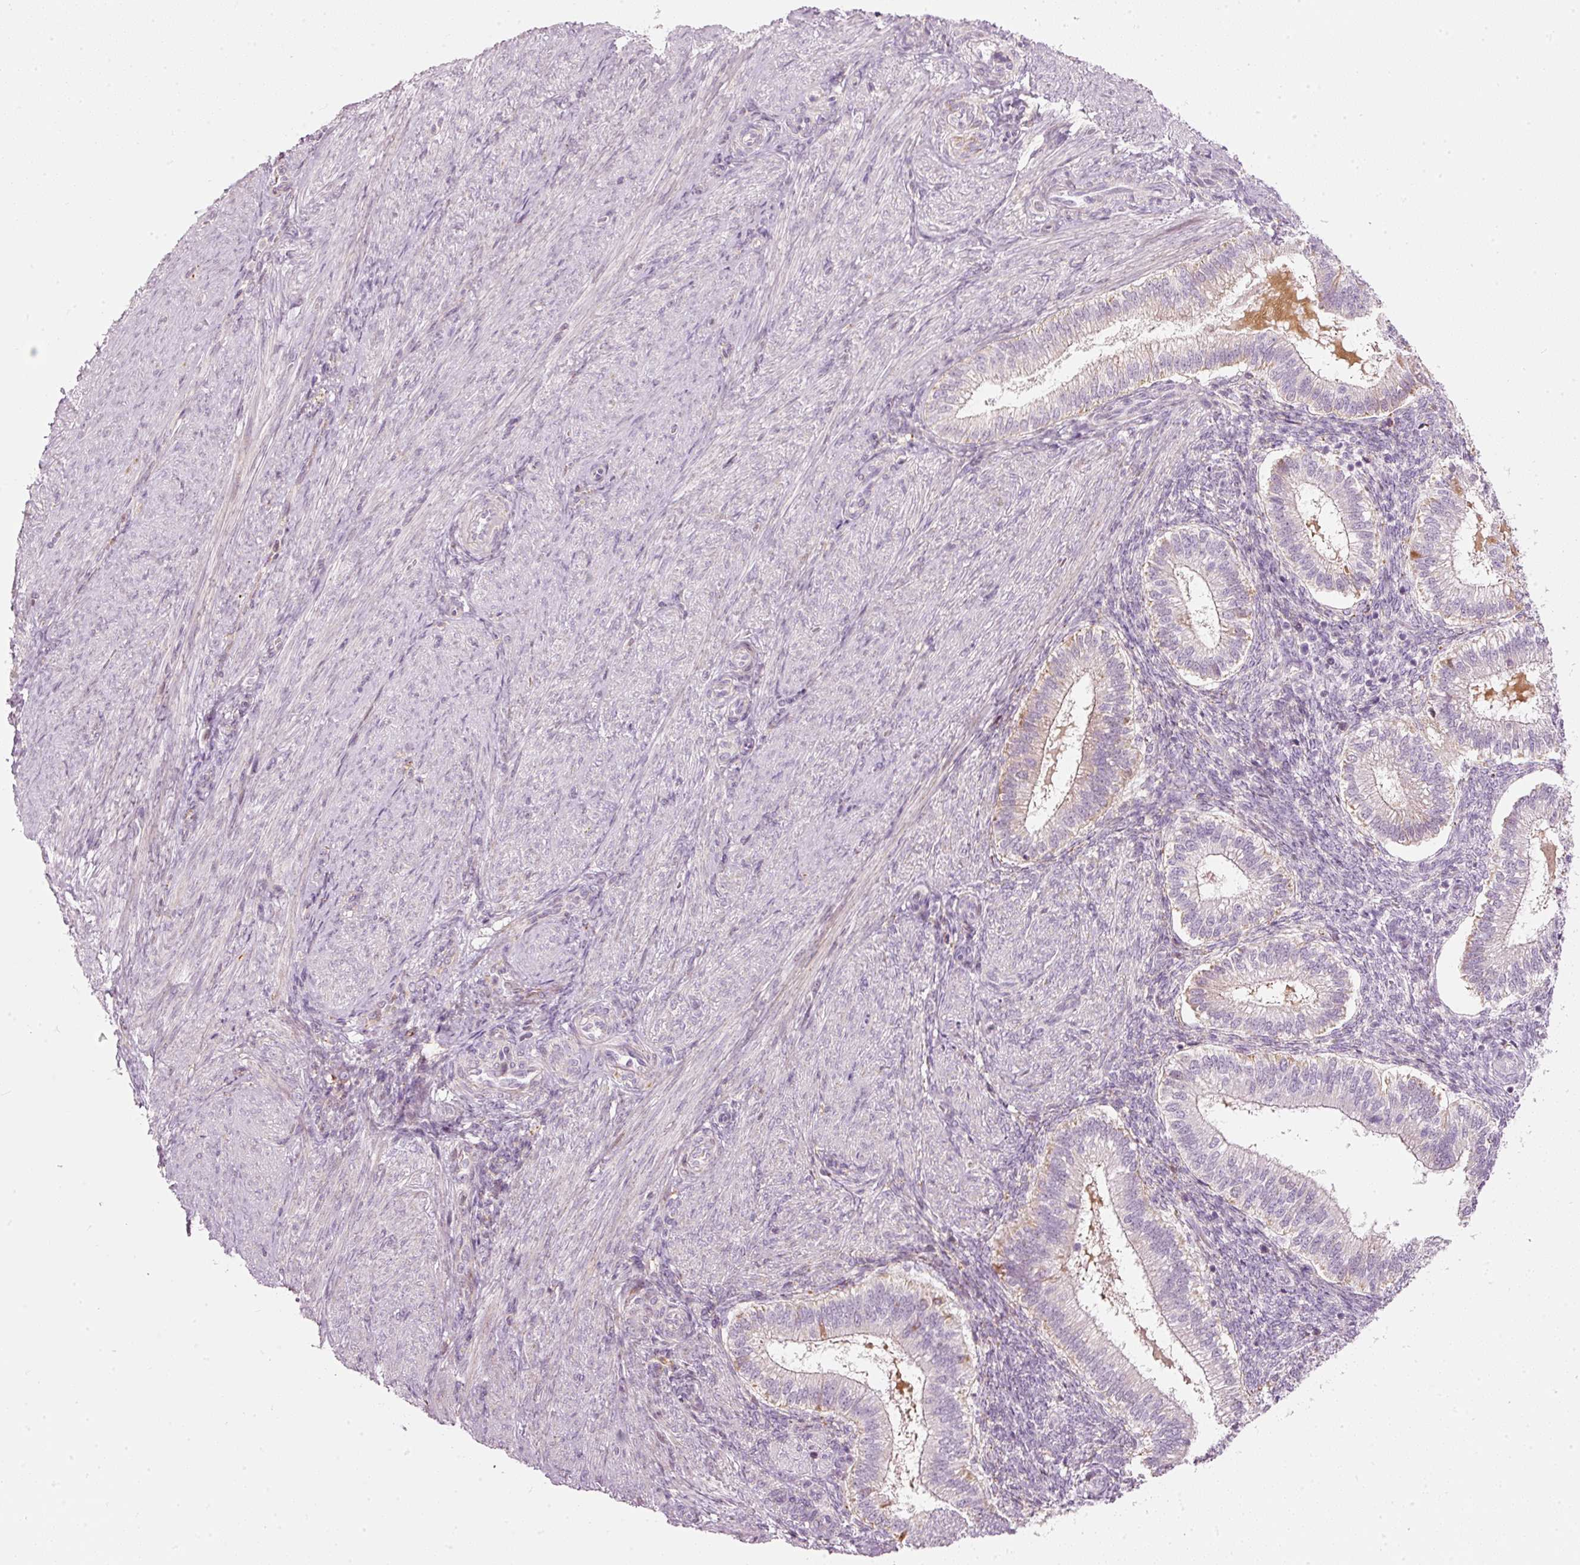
{"staining": {"intensity": "negative", "quantity": "none", "location": "none"}, "tissue": "endometrium", "cell_type": "Cells in endometrial stroma", "image_type": "normal", "snomed": [{"axis": "morphology", "description": "Normal tissue, NOS"}, {"axis": "topography", "description": "Endometrium"}], "caption": "Immunohistochemistry (IHC) image of unremarkable endometrium: endometrium stained with DAB (3,3'-diaminobenzidine) exhibits no significant protein expression in cells in endometrial stroma.", "gene": "RNF39", "patient": {"sex": "female", "age": 25}}